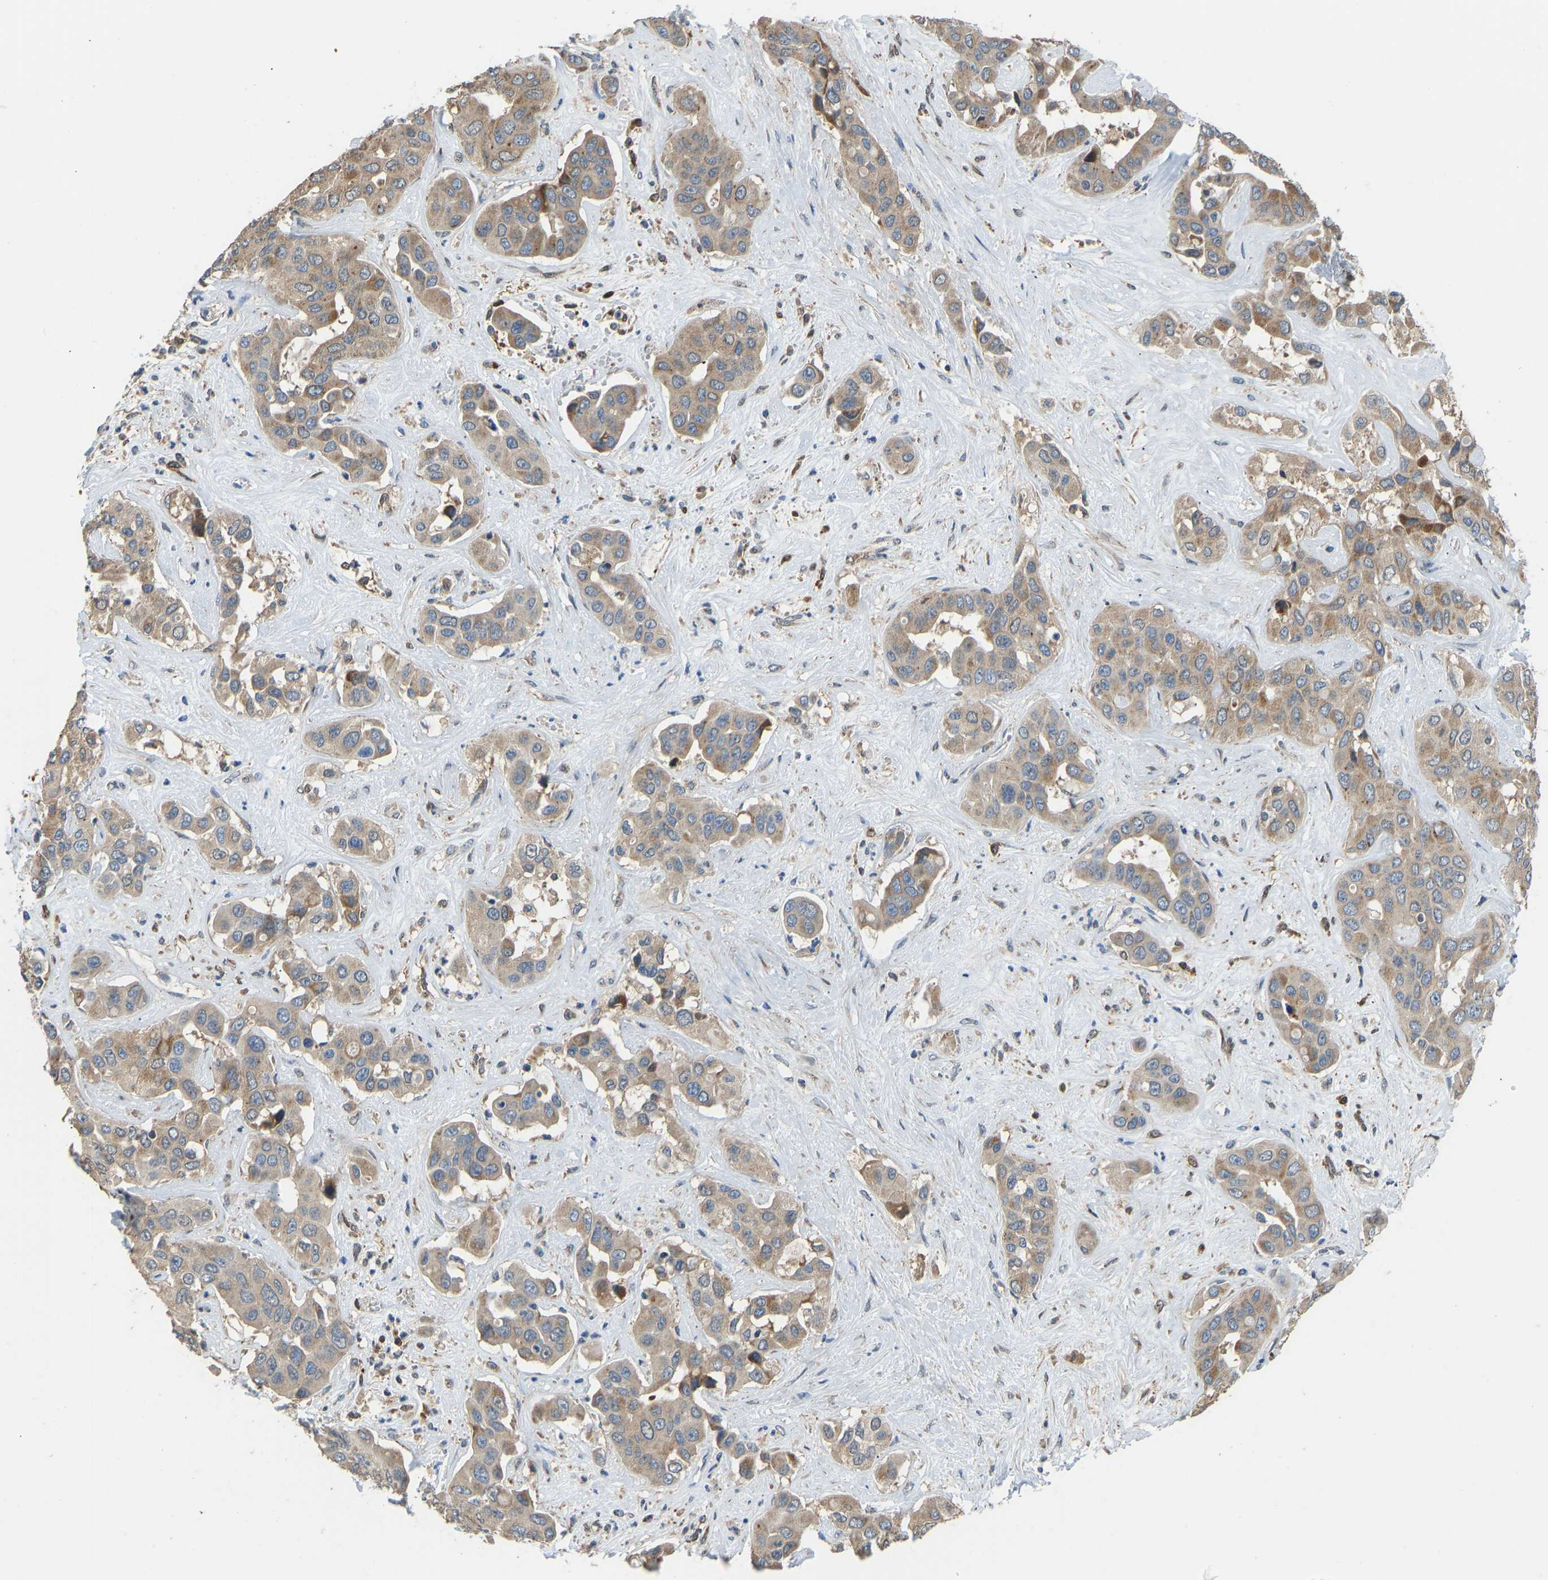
{"staining": {"intensity": "weak", "quantity": ">75%", "location": "cytoplasmic/membranous"}, "tissue": "liver cancer", "cell_type": "Tumor cells", "image_type": "cancer", "snomed": [{"axis": "morphology", "description": "Cholangiocarcinoma"}, {"axis": "topography", "description": "Liver"}], "caption": "A high-resolution image shows IHC staining of liver cancer (cholangiocarcinoma), which exhibits weak cytoplasmic/membranous expression in approximately >75% of tumor cells.", "gene": "RBP1", "patient": {"sex": "female", "age": 52}}